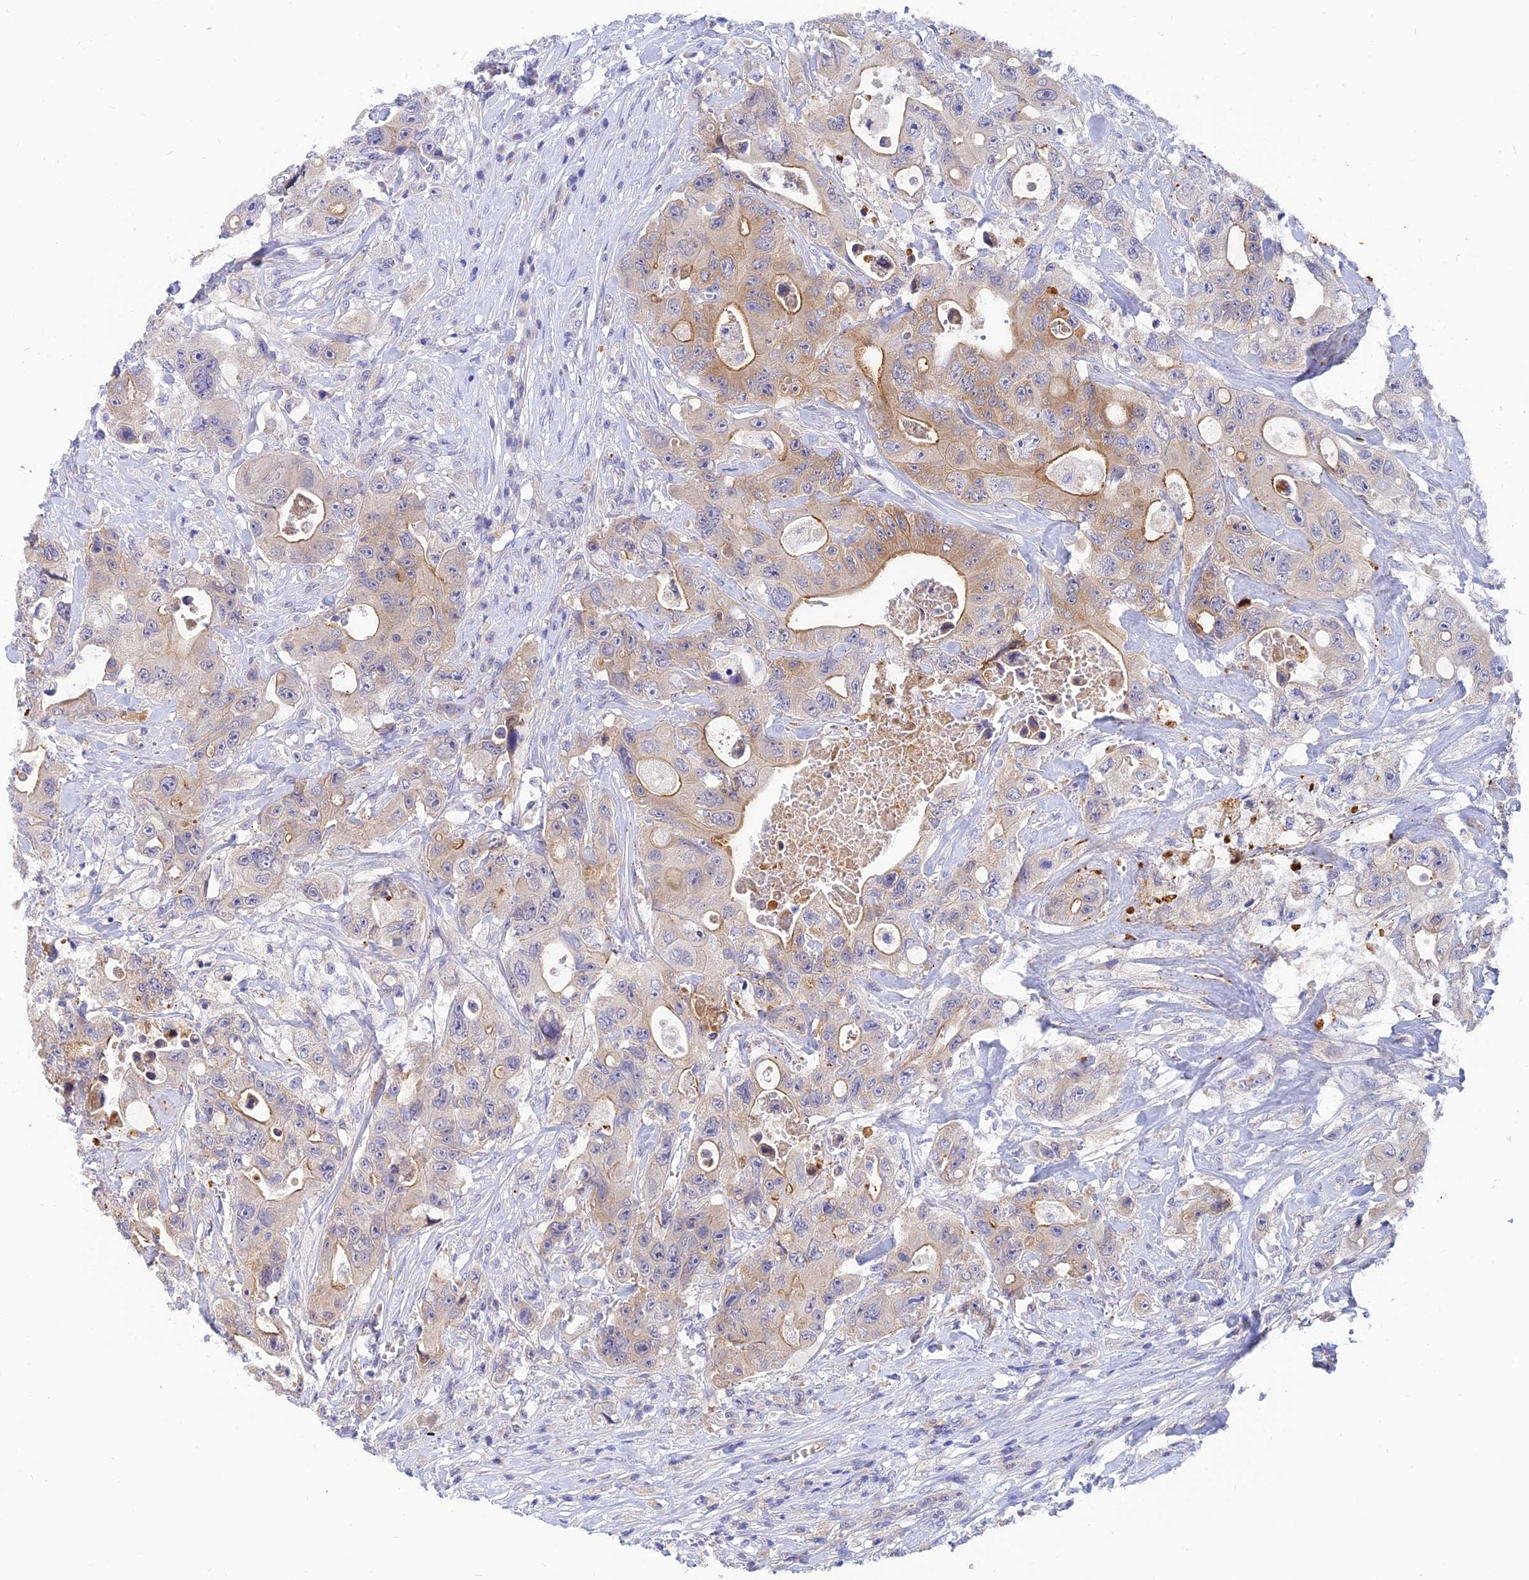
{"staining": {"intensity": "moderate", "quantity": "<25%", "location": "cytoplasmic/membranous"}, "tissue": "colorectal cancer", "cell_type": "Tumor cells", "image_type": "cancer", "snomed": [{"axis": "morphology", "description": "Adenocarcinoma, NOS"}, {"axis": "topography", "description": "Colon"}], "caption": "Brown immunohistochemical staining in colorectal cancer exhibits moderate cytoplasmic/membranous staining in approximately <25% of tumor cells. (IHC, brightfield microscopy, high magnification).", "gene": "ANKS4B", "patient": {"sex": "female", "age": 46}}